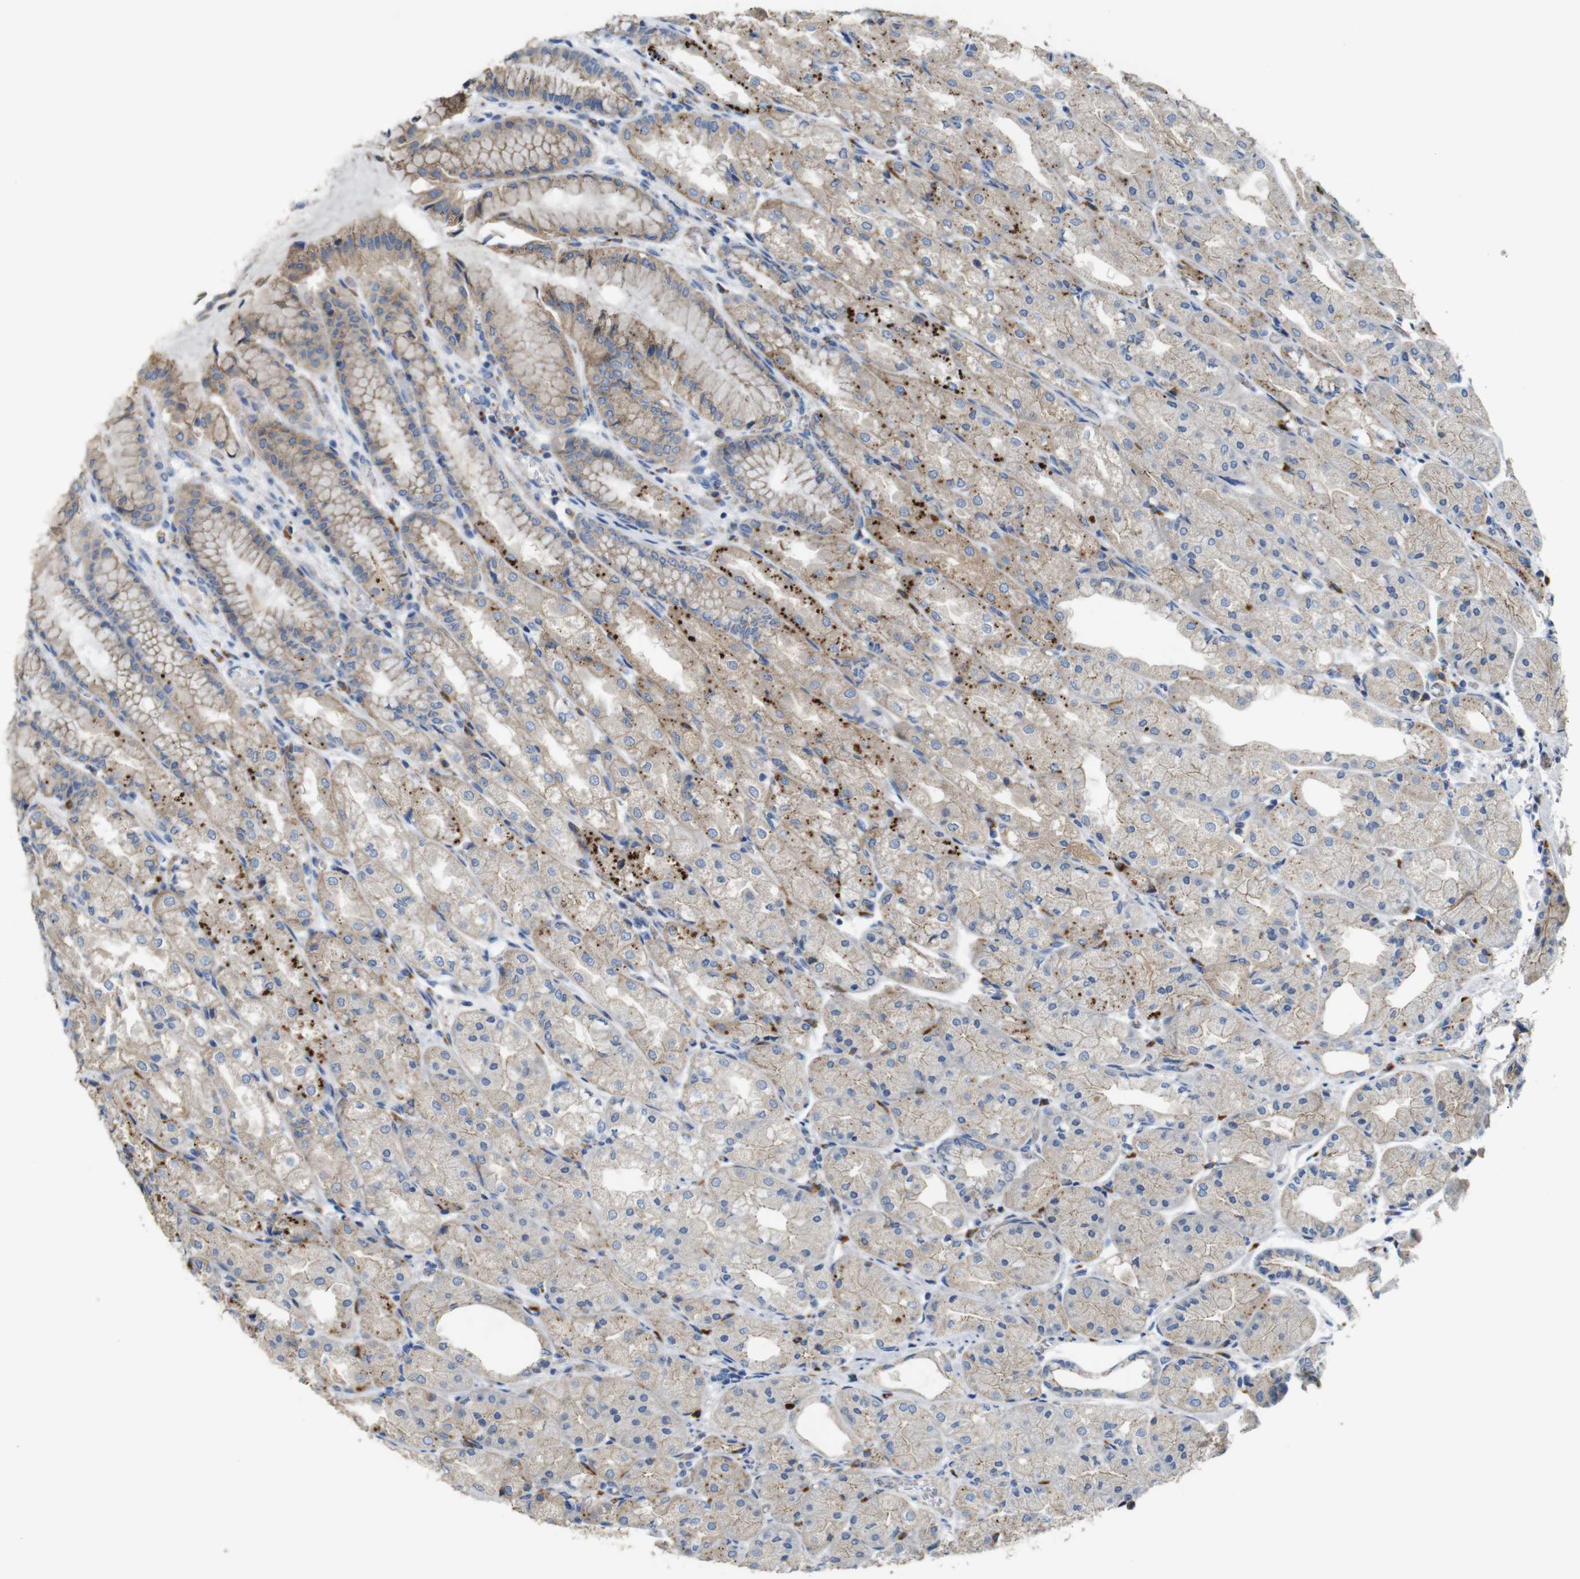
{"staining": {"intensity": "moderate", "quantity": "25%-75%", "location": "cytoplasmic/membranous"}, "tissue": "stomach", "cell_type": "Glandular cells", "image_type": "normal", "snomed": [{"axis": "morphology", "description": "Normal tissue, NOS"}, {"axis": "topography", "description": "Stomach, upper"}], "caption": "Glandular cells demonstrate medium levels of moderate cytoplasmic/membranous positivity in about 25%-75% of cells in unremarkable stomach. The staining is performed using DAB brown chromogen to label protein expression. The nuclei are counter-stained blue using hematoxylin.", "gene": "NHLRC3", "patient": {"sex": "male", "age": 72}}